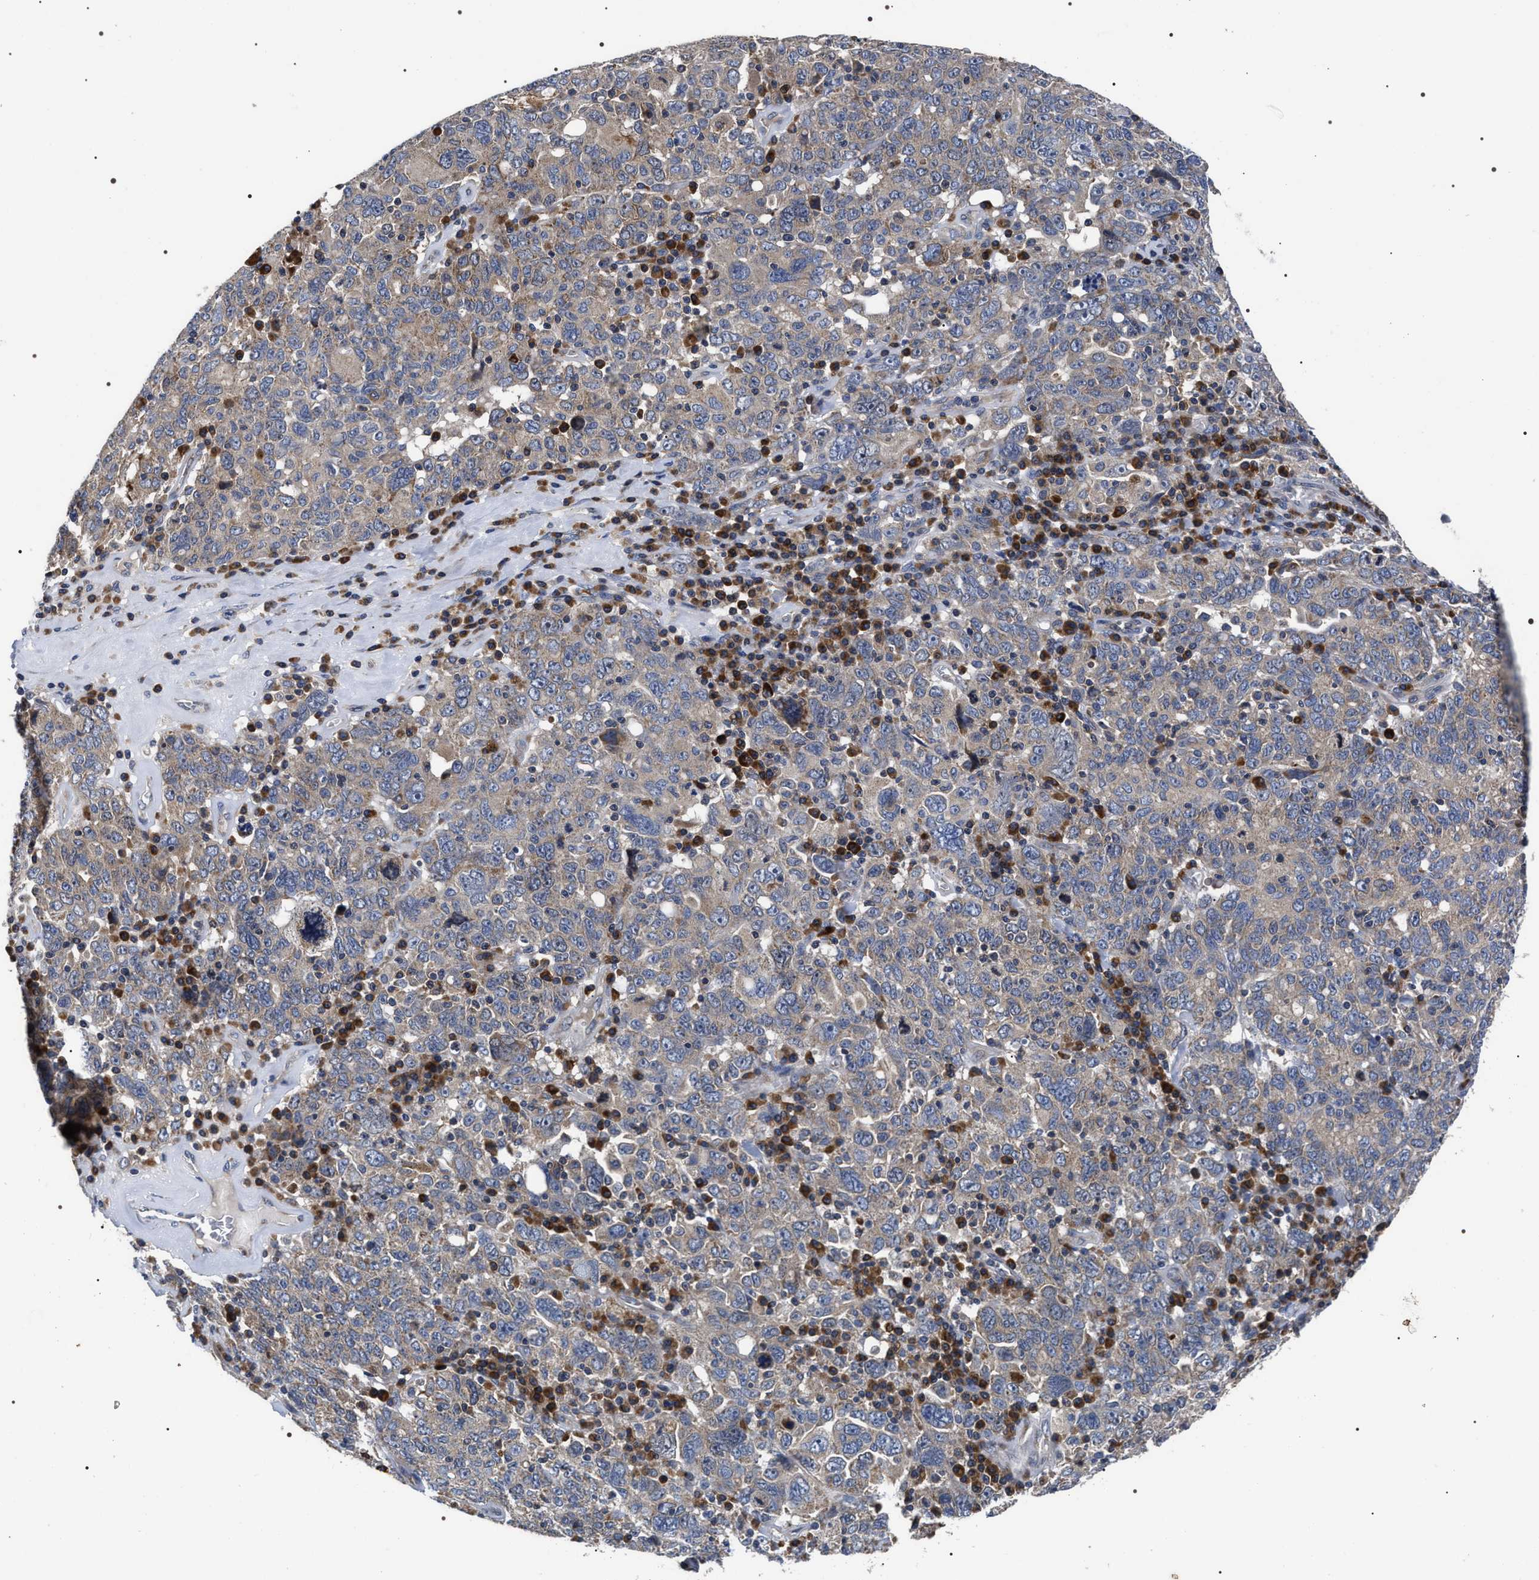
{"staining": {"intensity": "weak", "quantity": "25%-75%", "location": "cytoplasmic/membranous"}, "tissue": "ovarian cancer", "cell_type": "Tumor cells", "image_type": "cancer", "snomed": [{"axis": "morphology", "description": "Carcinoma, endometroid"}, {"axis": "topography", "description": "Ovary"}], "caption": "Immunohistochemistry of human ovarian cancer (endometroid carcinoma) demonstrates low levels of weak cytoplasmic/membranous positivity in about 25%-75% of tumor cells.", "gene": "MIS18A", "patient": {"sex": "female", "age": 62}}